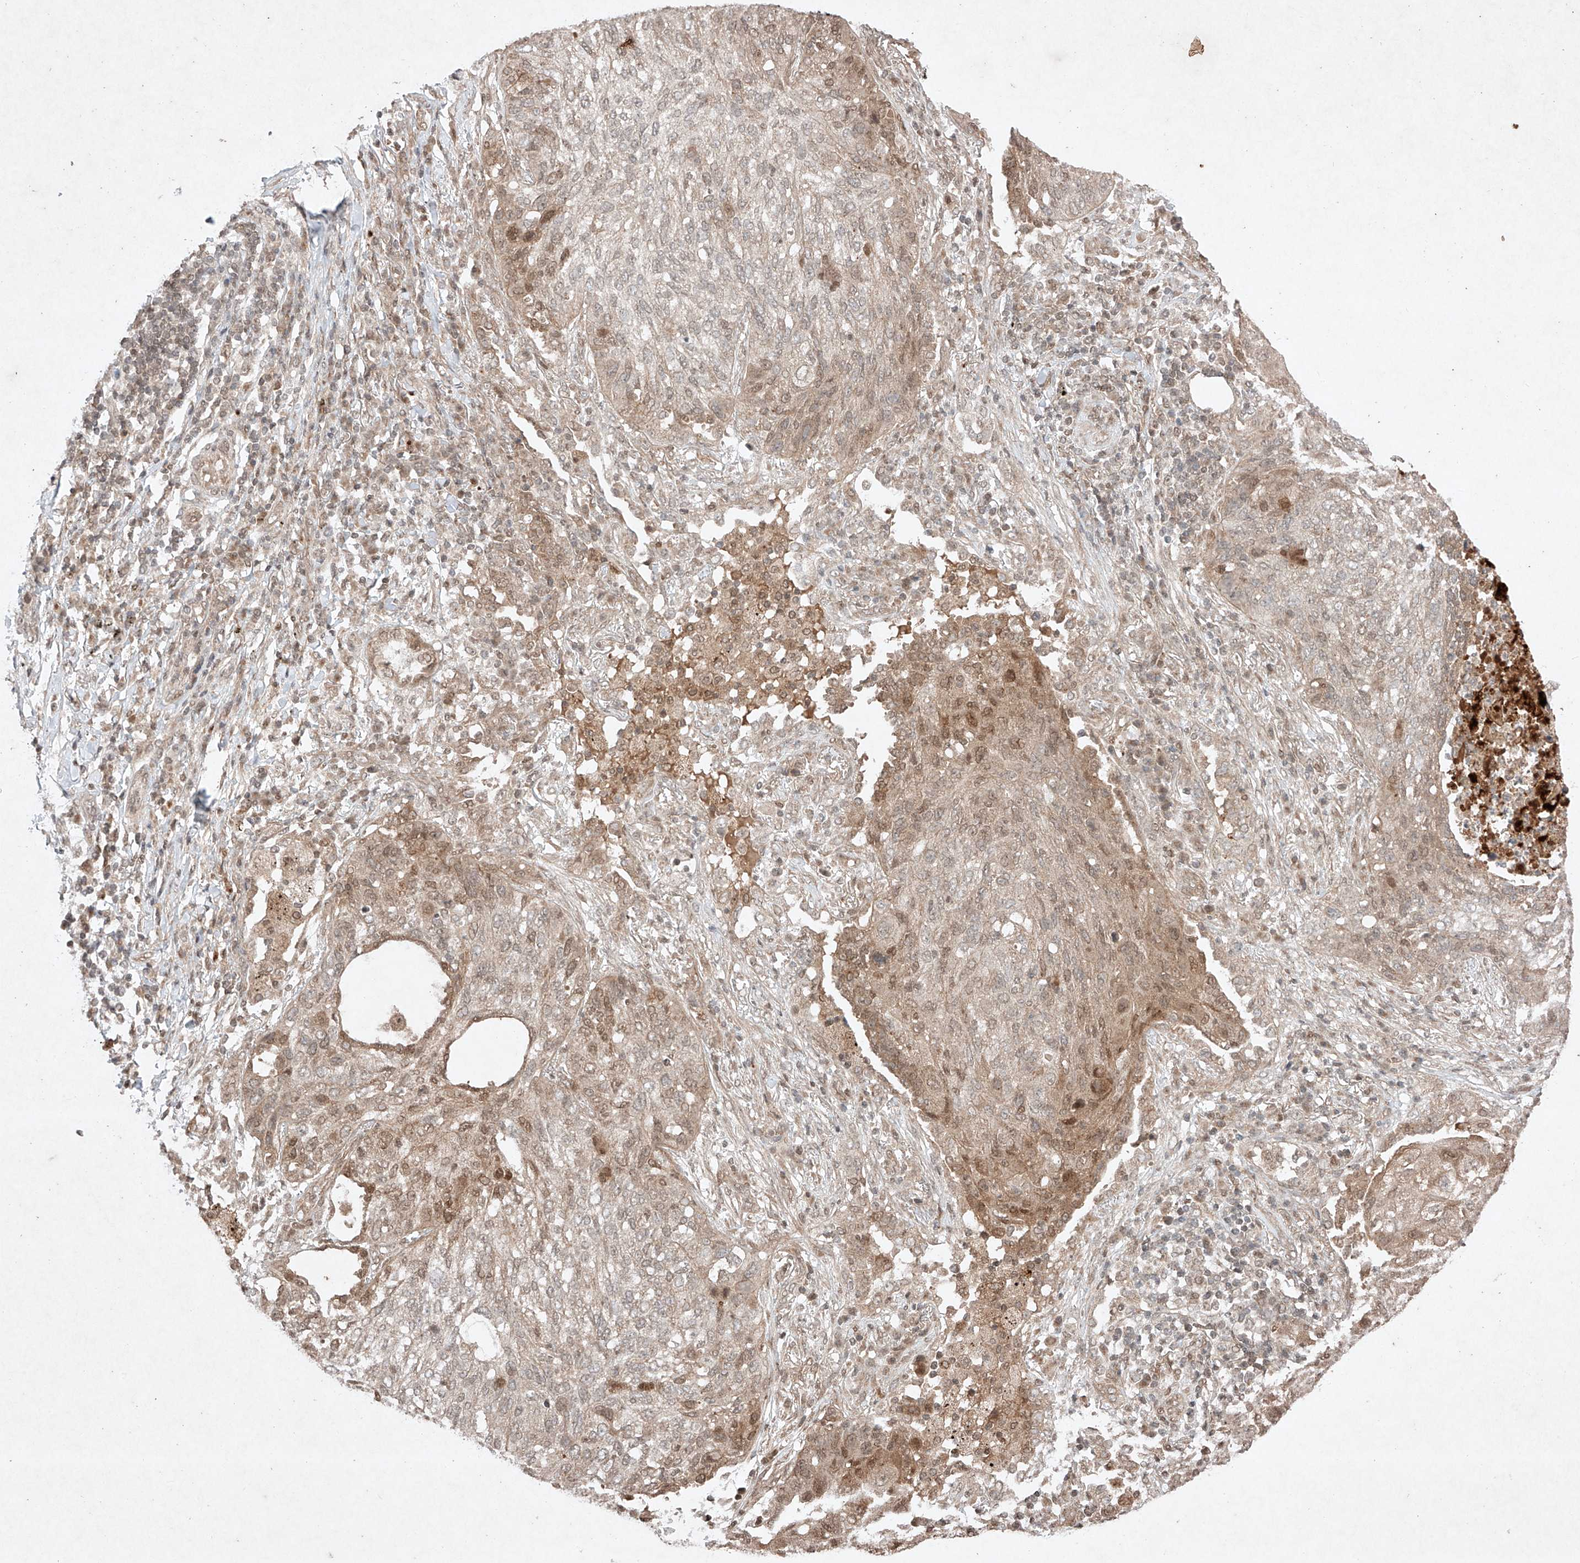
{"staining": {"intensity": "moderate", "quantity": "<25%", "location": "cytoplasmic/membranous,nuclear"}, "tissue": "lung cancer", "cell_type": "Tumor cells", "image_type": "cancer", "snomed": [{"axis": "morphology", "description": "Squamous cell carcinoma, NOS"}, {"axis": "topography", "description": "Lung"}], "caption": "This photomicrograph exhibits immunohistochemistry staining of human lung squamous cell carcinoma, with low moderate cytoplasmic/membranous and nuclear expression in about <25% of tumor cells.", "gene": "RNF31", "patient": {"sex": "female", "age": 63}}